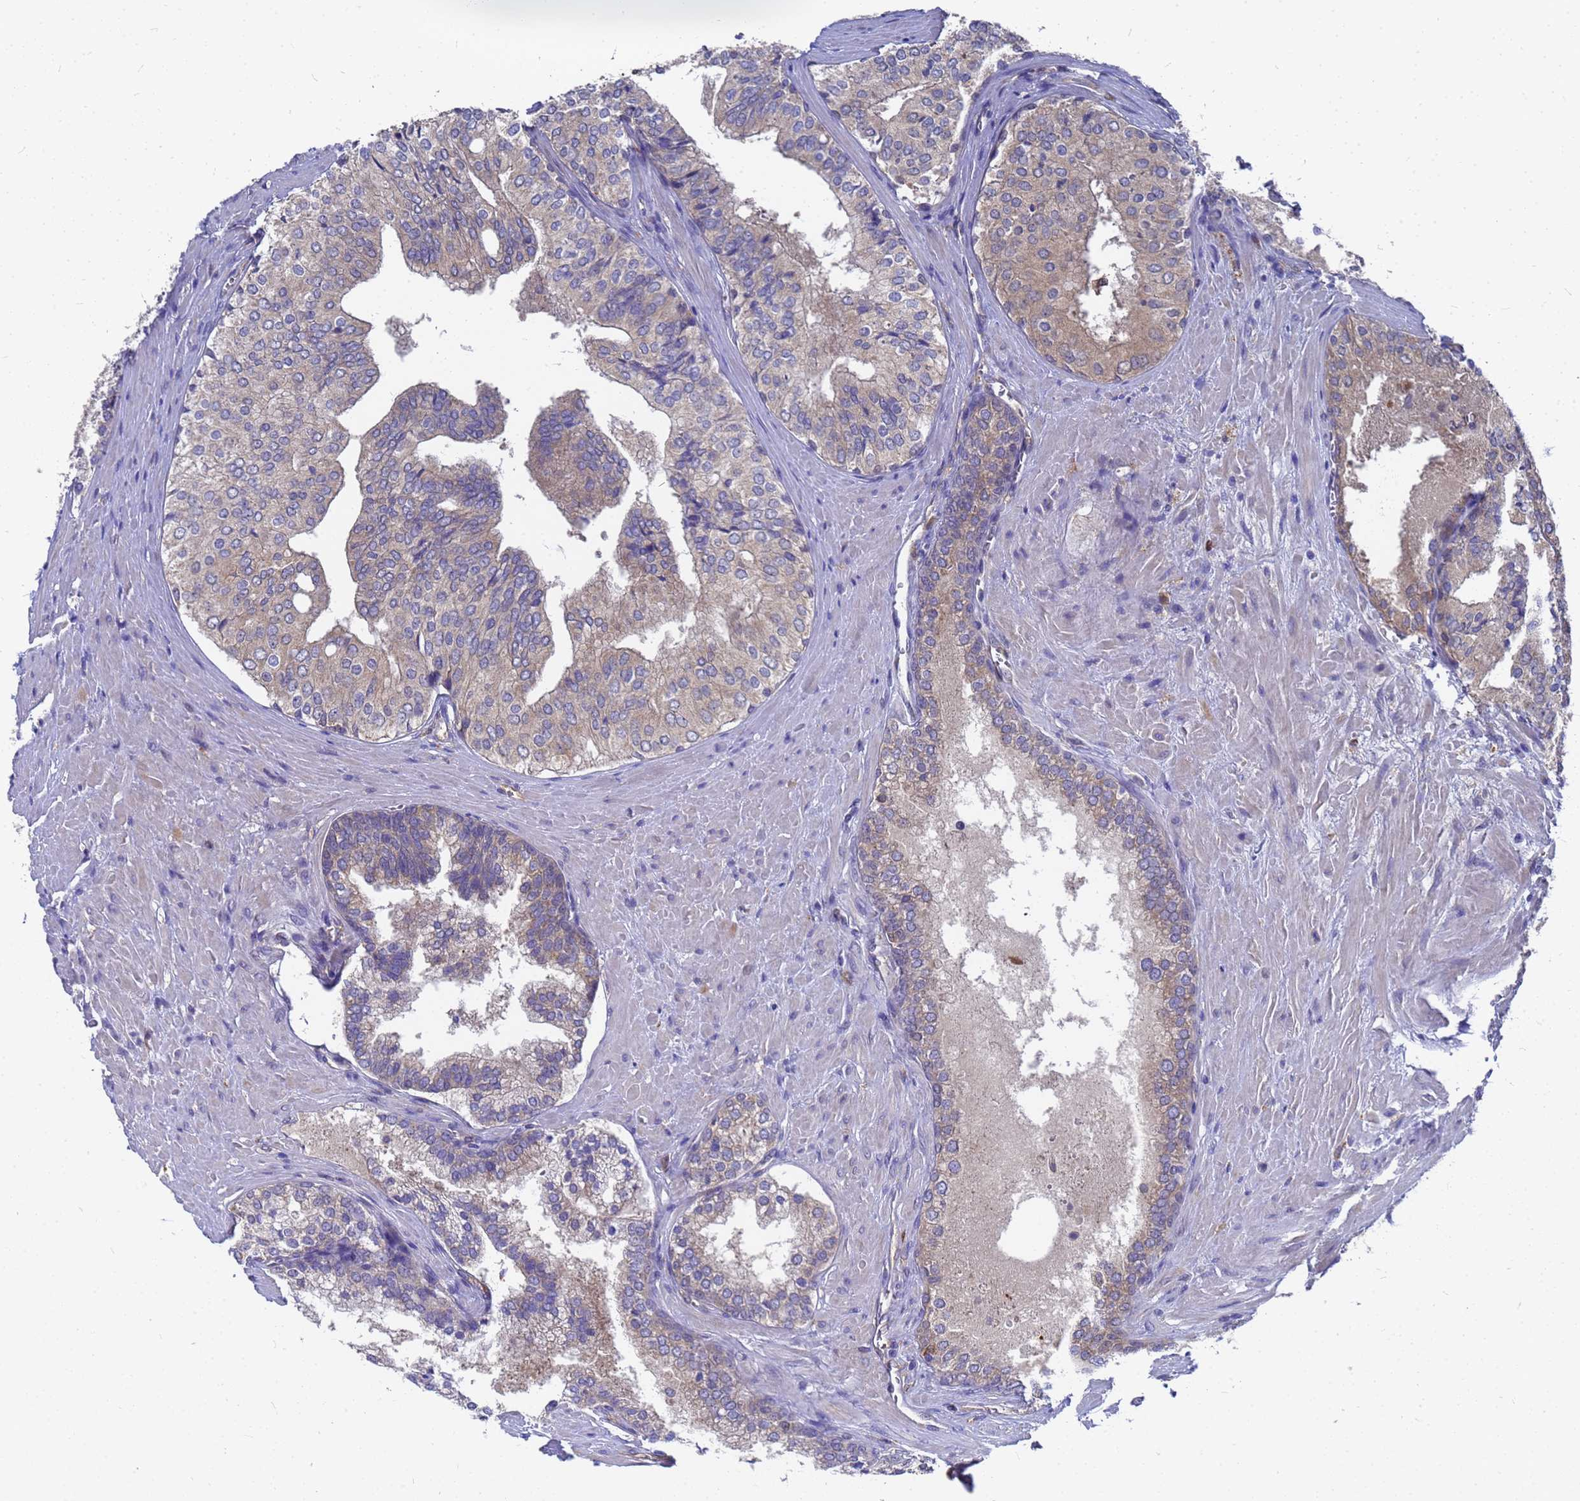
{"staining": {"intensity": "moderate", "quantity": "25%-75%", "location": "cytoplasmic/membranous"}, "tissue": "prostate cancer", "cell_type": "Tumor cells", "image_type": "cancer", "snomed": [{"axis": "morphology", "description": "Adenocarcinoma, High grade"}, {"axis": "topography", "description": "Prostate"}], "caption": "Prostate cancer stained with immunohistochemistry (IHC) demonstrates moderate cytoplasmic/membranous expression in about 25%-75% of tumor cells. (DAB IHC with brightfield microscopy, high magnification).", "gene": "SLC35E2B", "patient": {"sex": "male", "age": 72}}